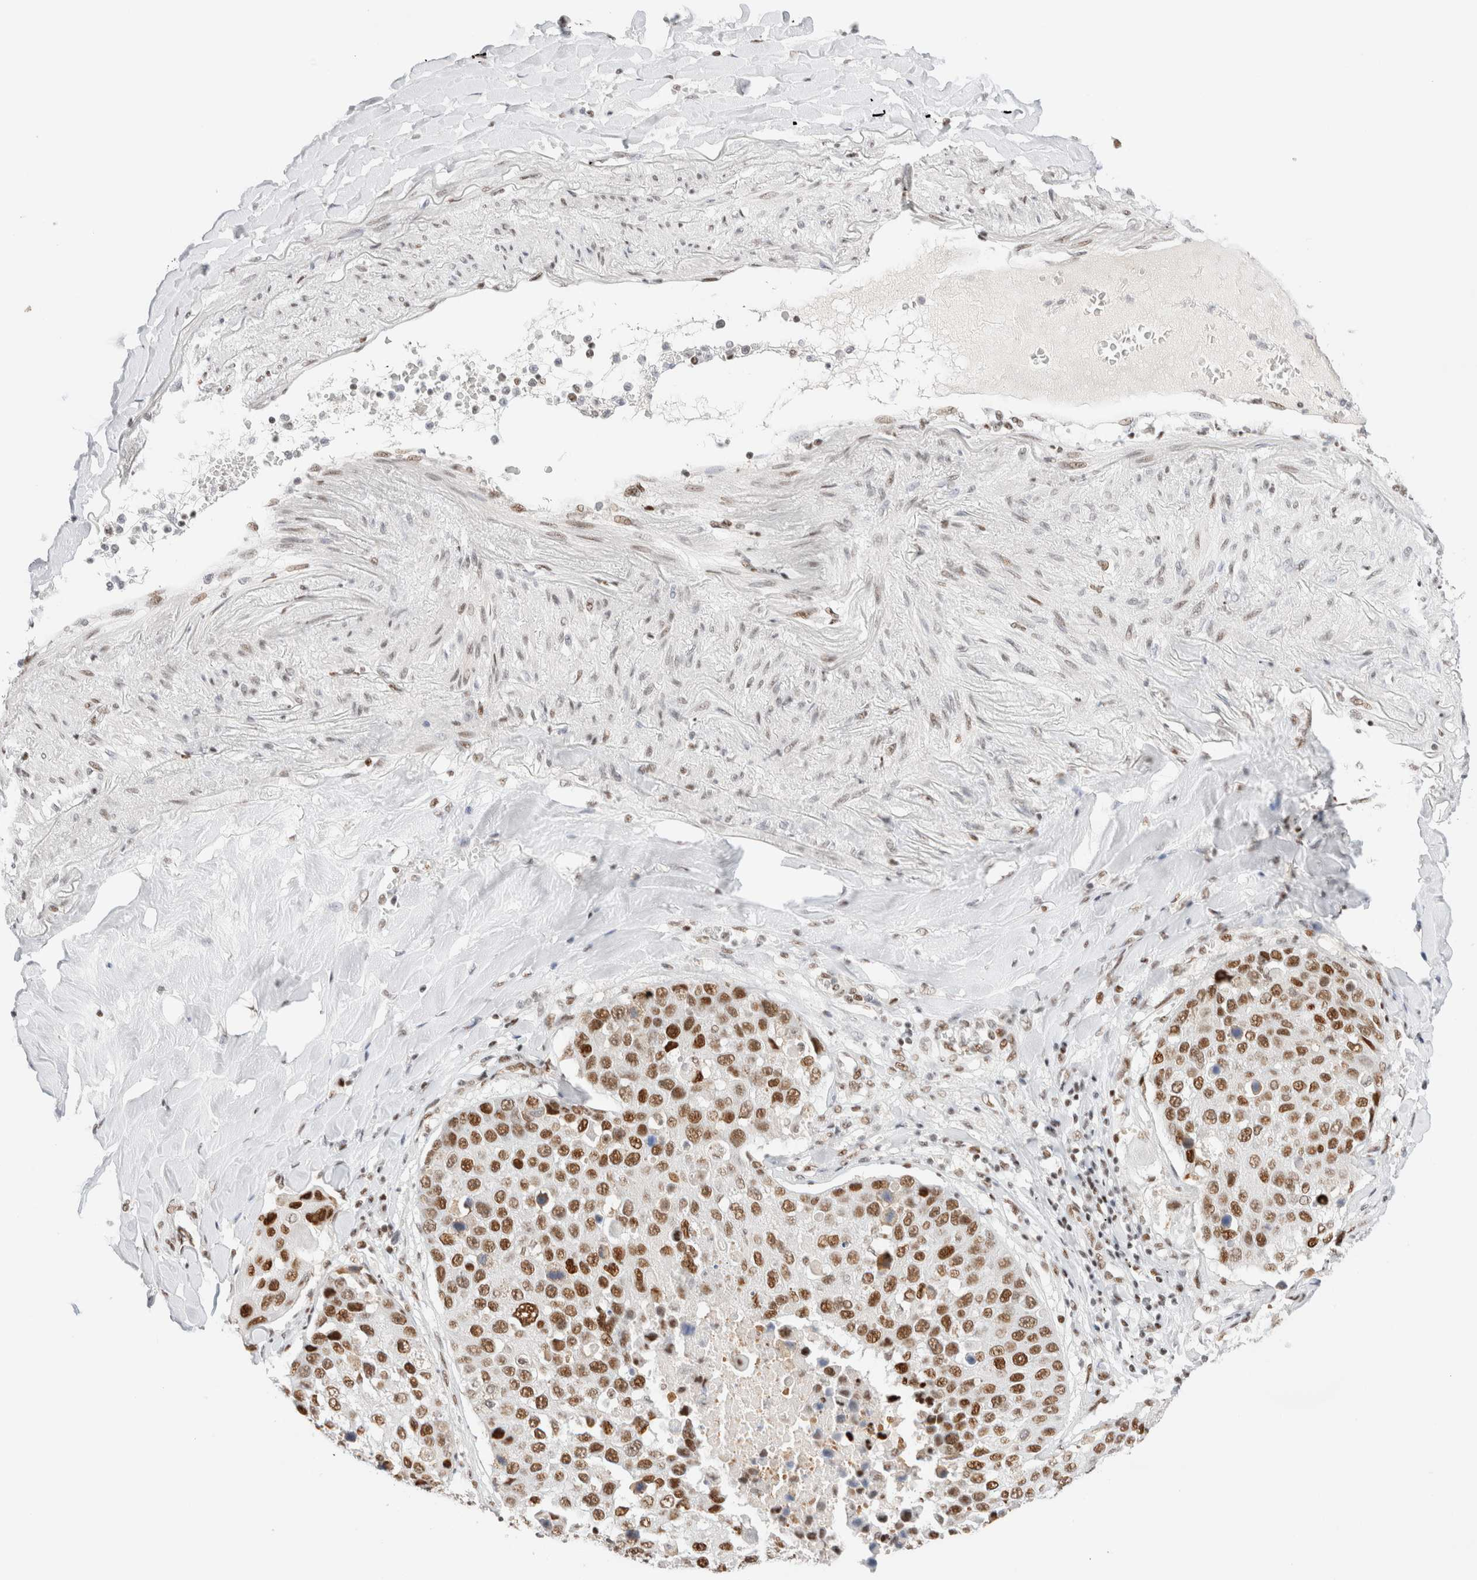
{"staining": {"intensity": "strong", "quantity": ">75%", "location": "nuclear"}, "tissue": "lung cancer", "cell_type": "Tumor cells", "image_type": "cancer", "snomed": [{"axis": "morphology", "description": "Squamous cell carcinoma, NOS"}, {"axis": "topography", "description": "Lung"}], "caption": "Human lung cancer (squamous cell carcinoma) stained for a protein (brown) reveals strong nuclear positive positivity in about >75% of tumor cells.", "gene": "ZNF282", "patient": {"sex": "male", "age": 61}}